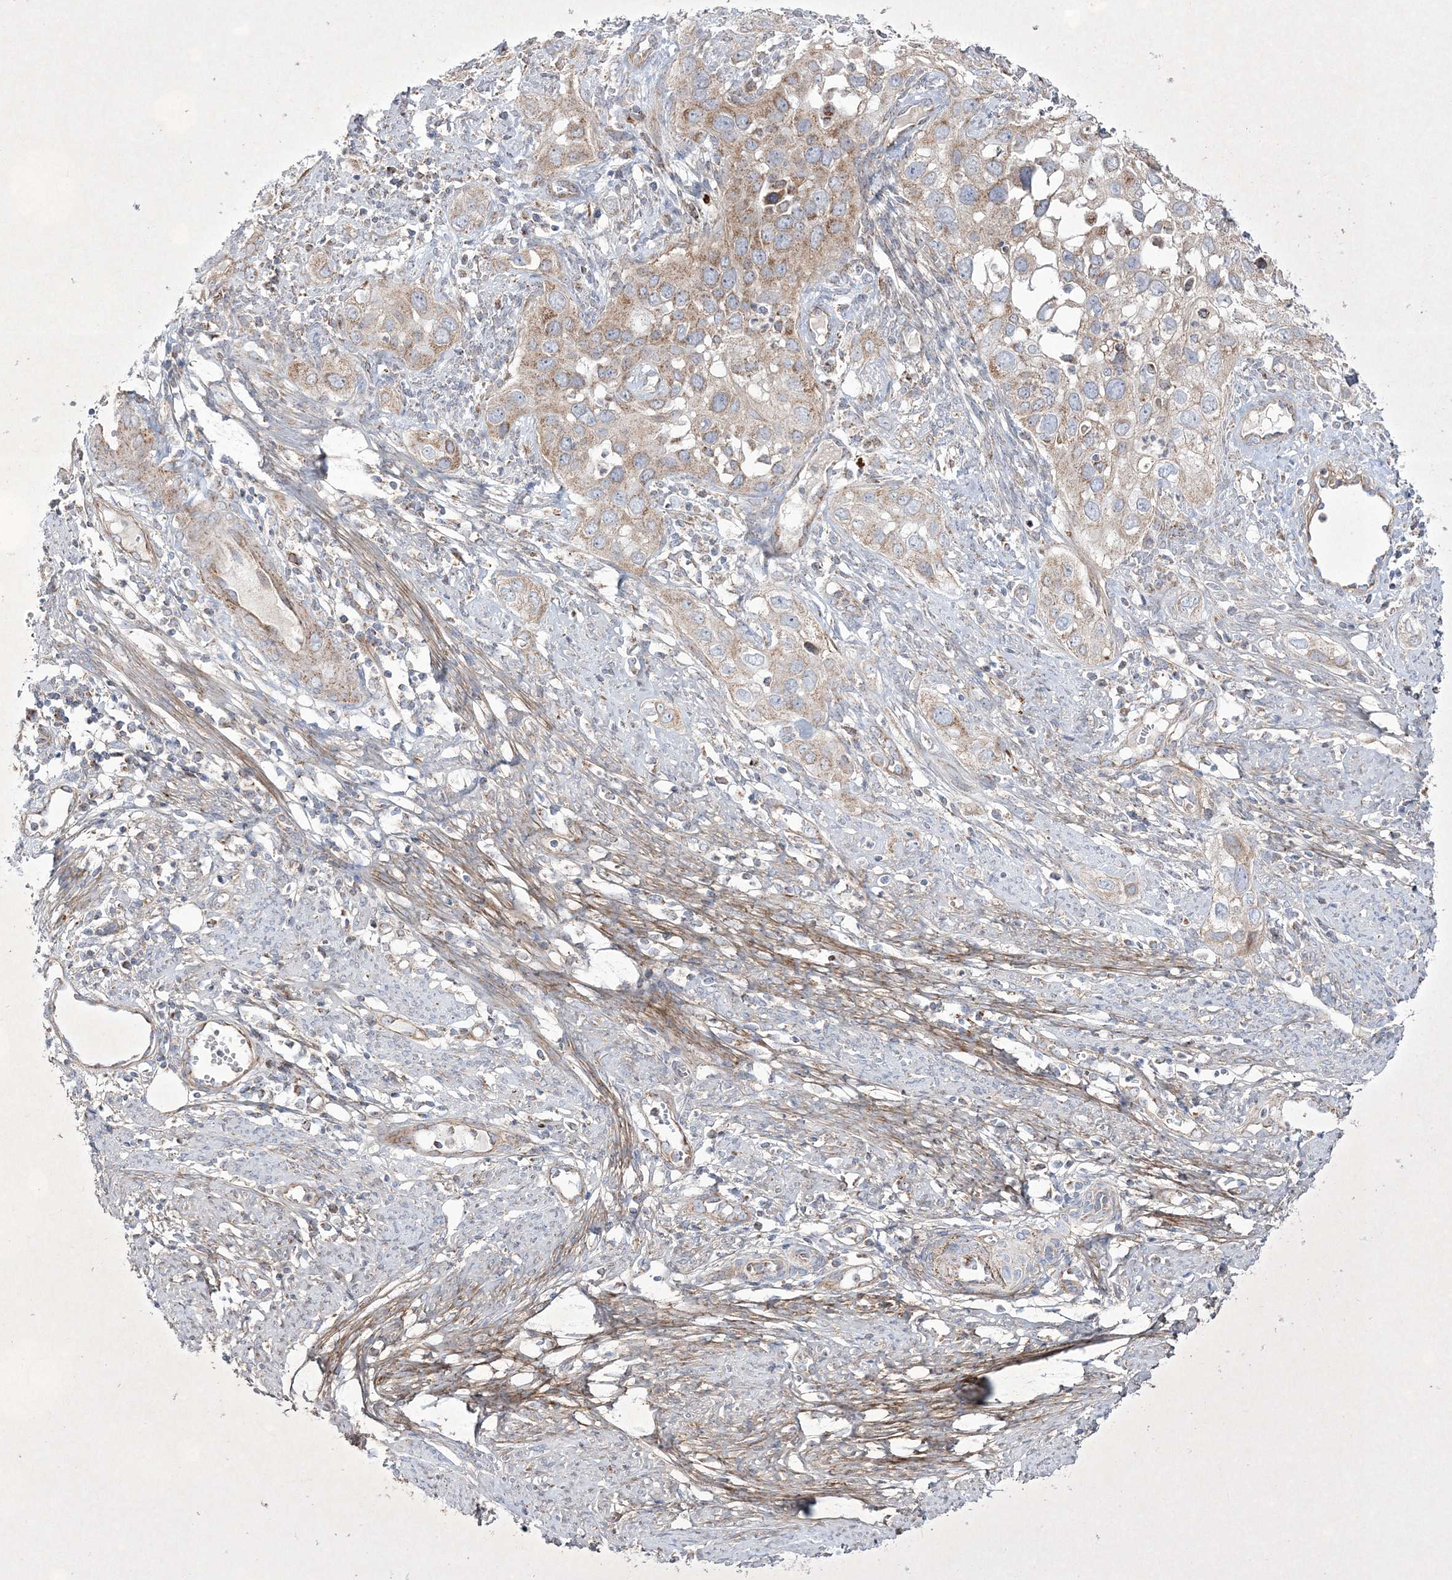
{"staining": {"intensity": "weak", "quantity": ">75%", "location": "cytoplasmic/membranous"}, "tissue": "cervical cancer", "cell_type": "Tumor cells", "image_type": "cancer", "snomed": [{"axis": "morphology", "description": "Squamous cell carcinoma, NOS"}, {"axis": "topography", "description": "Cervix"}], "caption": "Protein staining reveals weak cytoplasmic/membranous positivity in approximately >75% of tumor cells in squamous cell carcinoma (cervical). The protein is stained brown, and the nuclei are stained in blue (DAB IHC with brightfield microscopy, high magnification).", "gene": "RICTOR", "patient": {"sex": "female", "age": 34}}